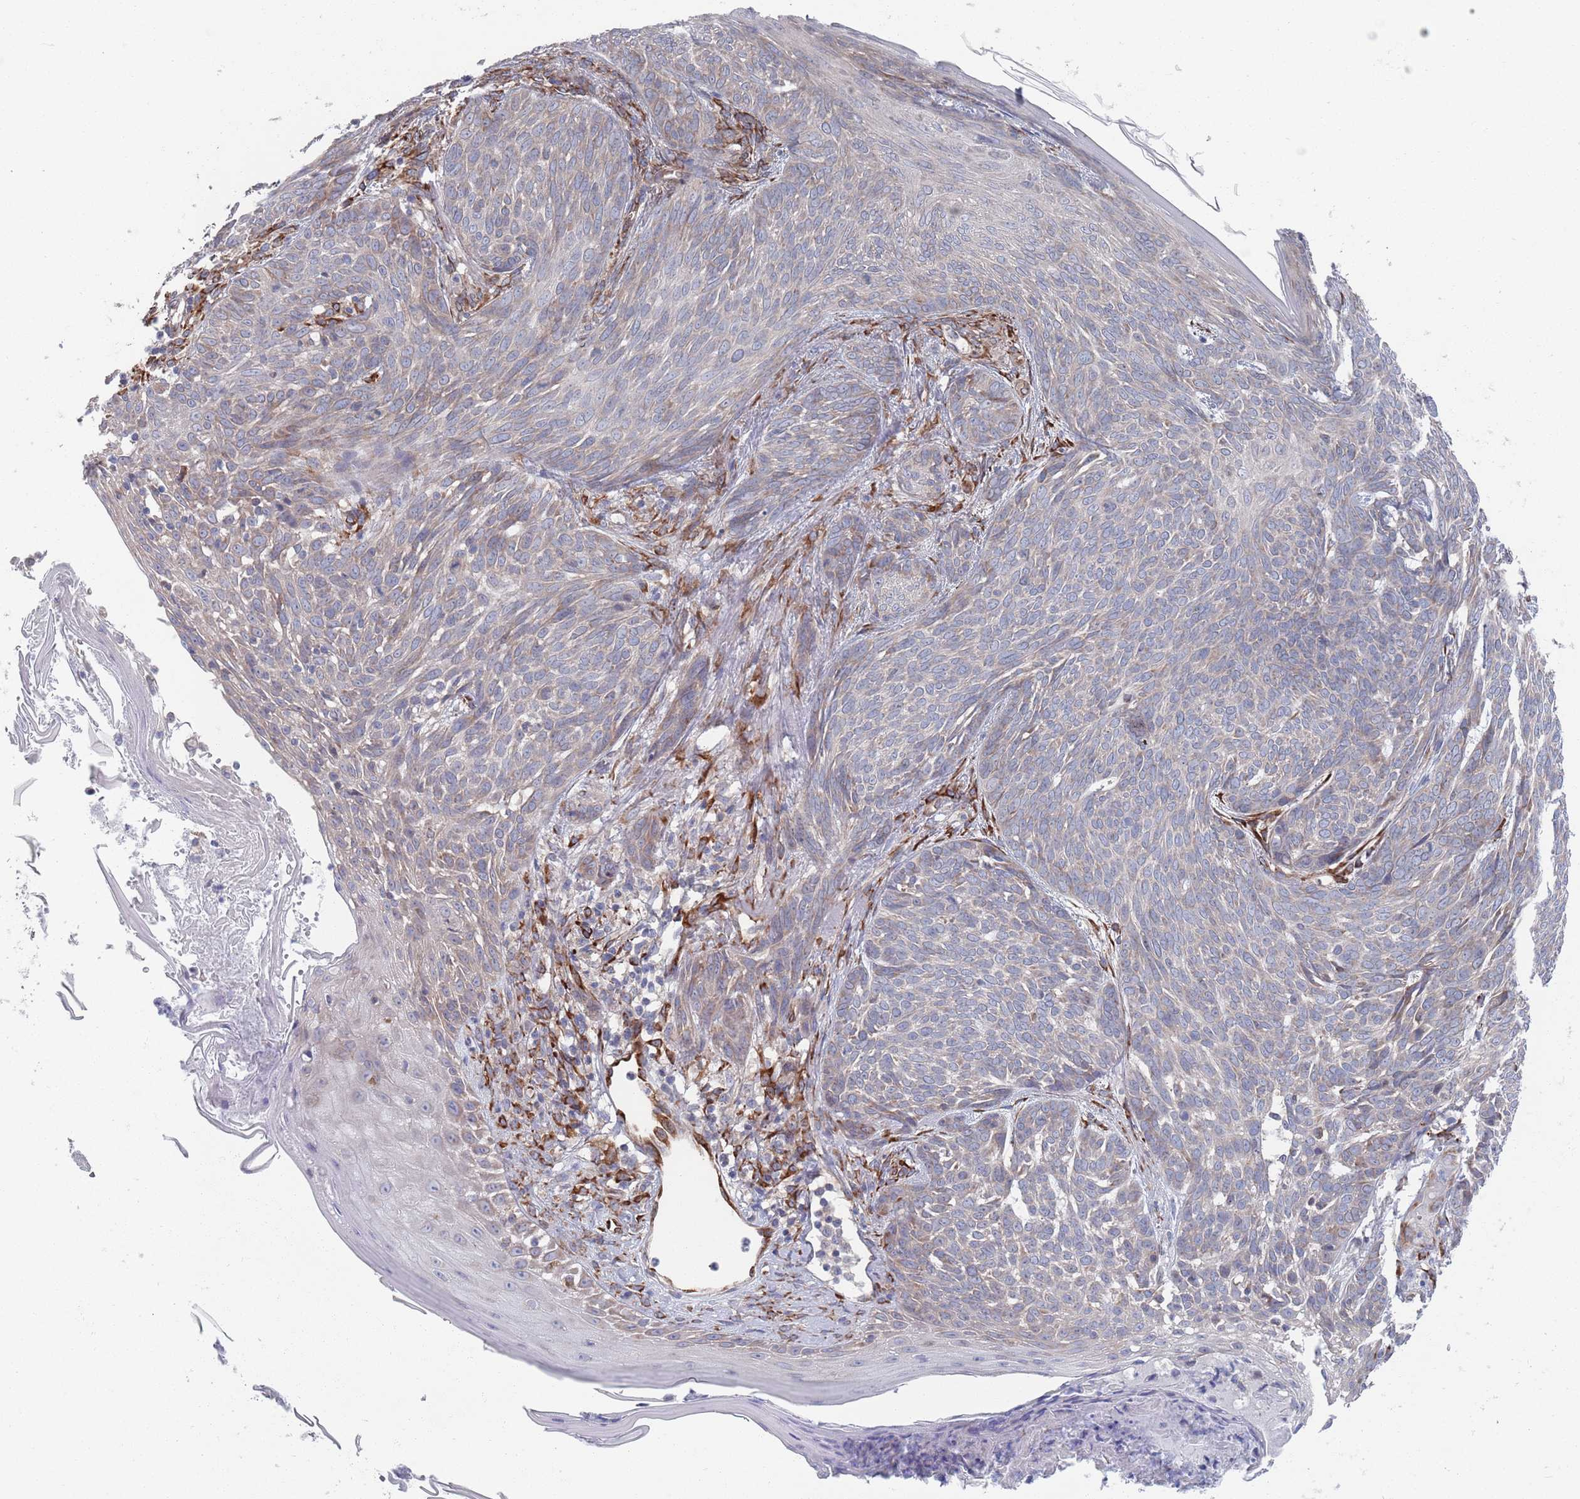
{"staining": {"intensity": "negative", "quantity": "none", "location": "none"}, "tissue": "skin cancer", "cell_type": "Tumor cells", "image_type": "cancer", "snomed": [{"axis": "morphology", "description": "Basal cell carcinoma"}, {"axis": "topography", "description": "Skin"}], "caption": "High magnification brightfield microscopy of skin cancer stained with DAB (brown) and counterstained with hematoxylin (blue): tumor cells show no significant expression.", "gene": "CCDC106", "patient": {"sex": "female", "age": 86}}